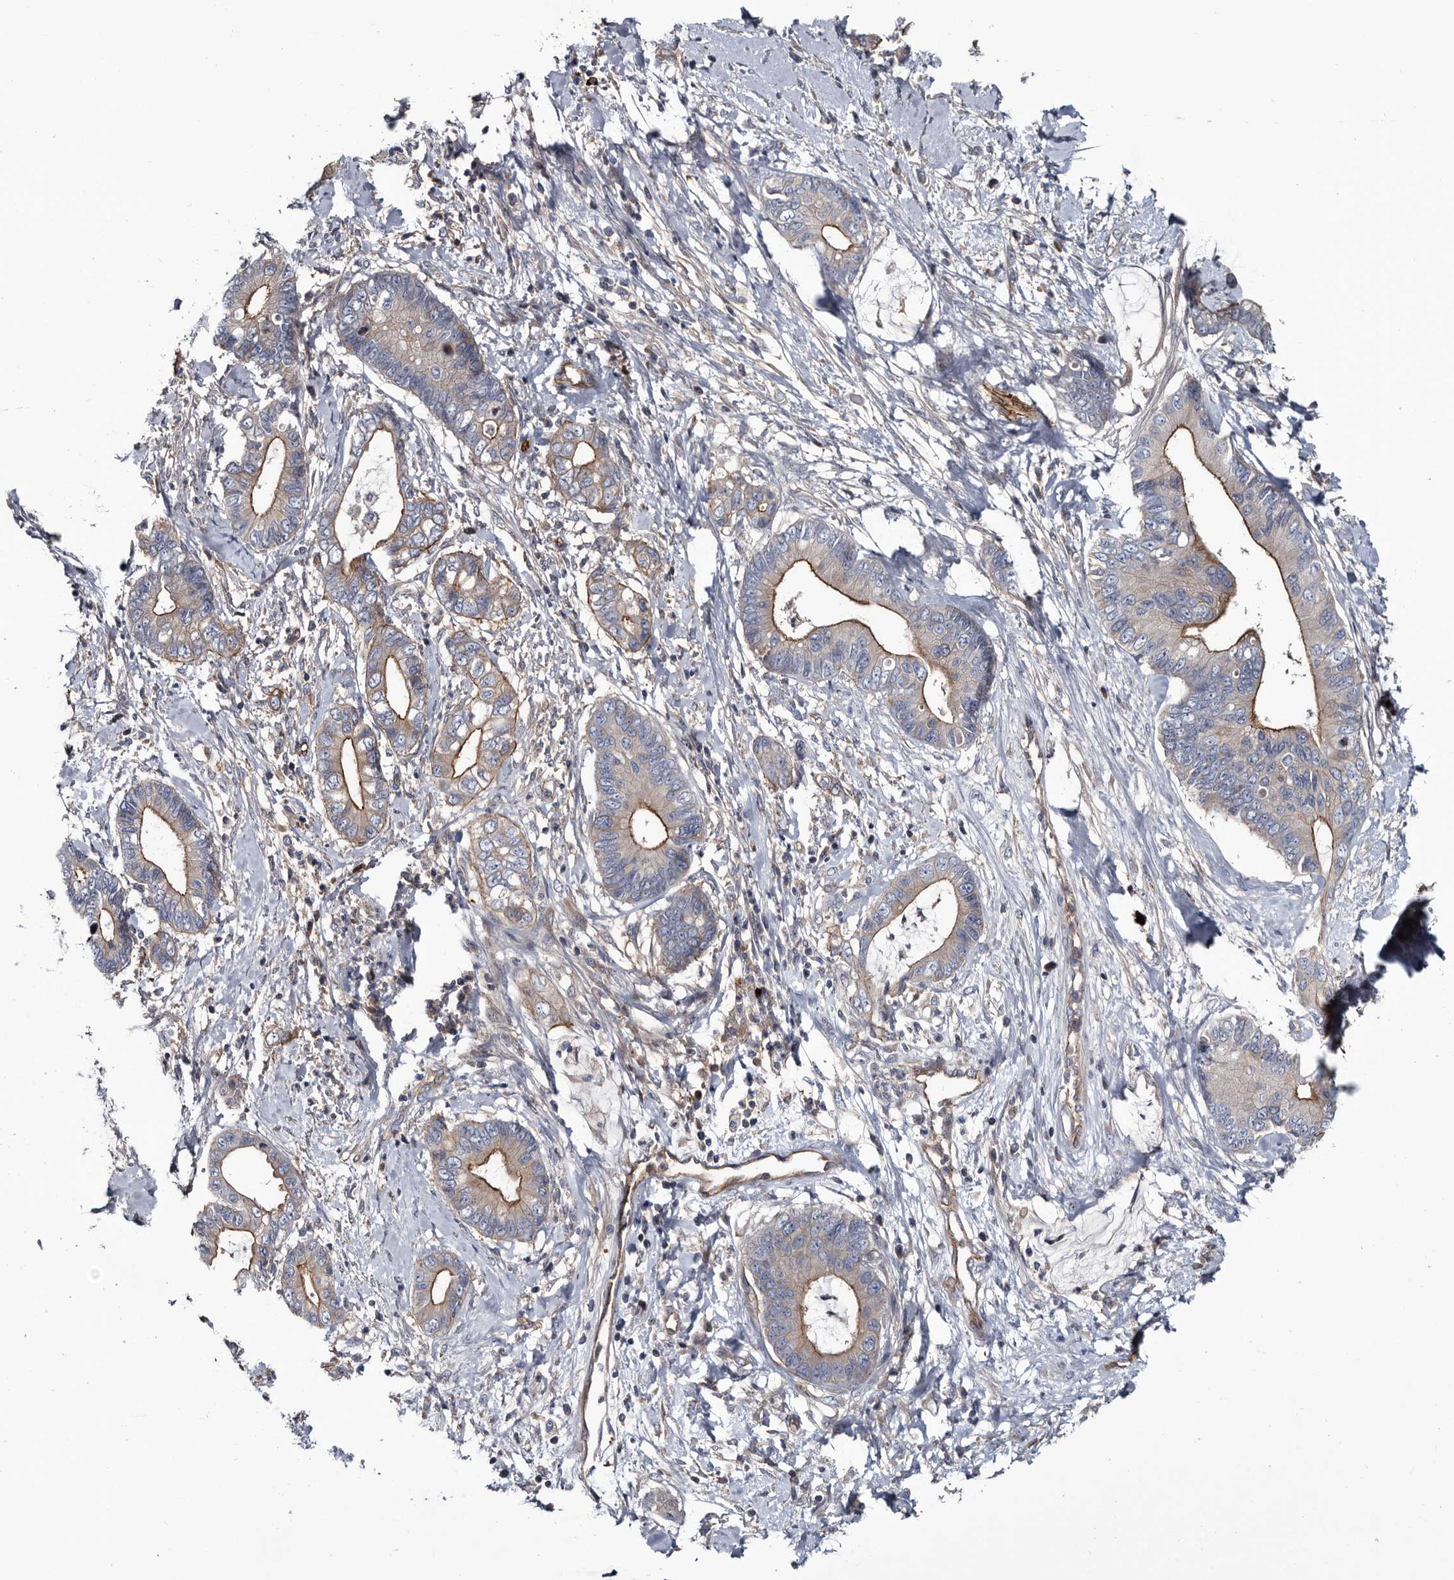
{"staining": {"intensity": "moderate", "quantity": "25%-75%", "location": "cytoplasmic/membranous"}, "tissue": "cervical cancer", "cell_type": "Tumor cells", "image_type": "cancer", "snomed": [{"axis": "morphology", "description": "Adenocarcinoma, NOS"}, {"axis": "topography", "description": "Cervix"}], "caption": "Moderate cytoplasmic/membranous protein positivity is appreciated in approximately 25%-75% of tumor cells in adenocarcinoma (cervical).", "gene": "TSPAN17", "patient": {"sex": "female", "age": 44}}